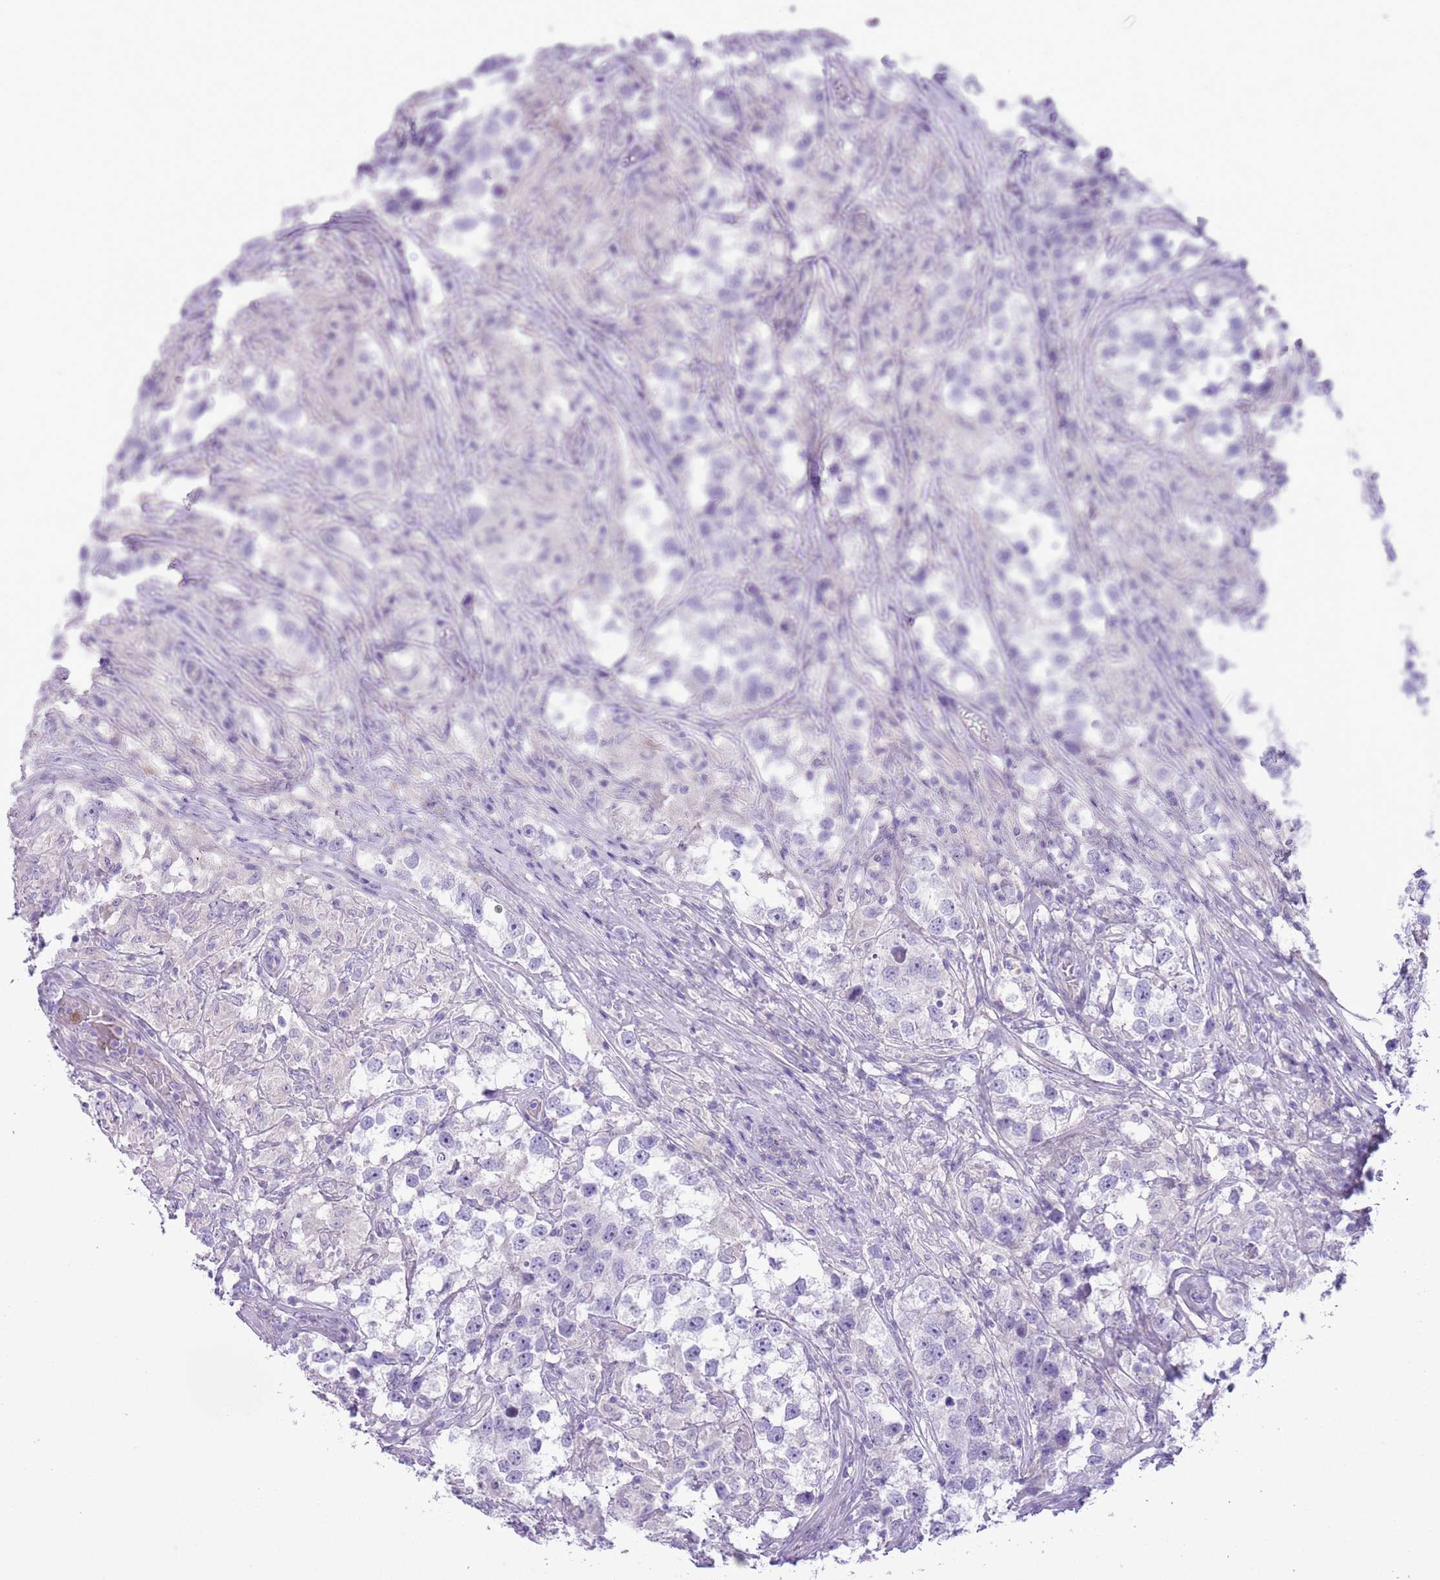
{"staining": {"intensity": "negative", "quantity": "none", "location": "none"}, "tissue": "testis cancer", "cell_type": "Tumor cells", "image_type": "cancer", "snomed": [{"axis": "morphology", "description": "Seminoma, NOS"}, {"axis": "topography", "description": "Testis"}], "caption": "A histopathology image of human seminoma (testis) is negative for staining in tumor cells.", "gene": "OR6M1", "patient": {"sex": "male", "age": 46}}